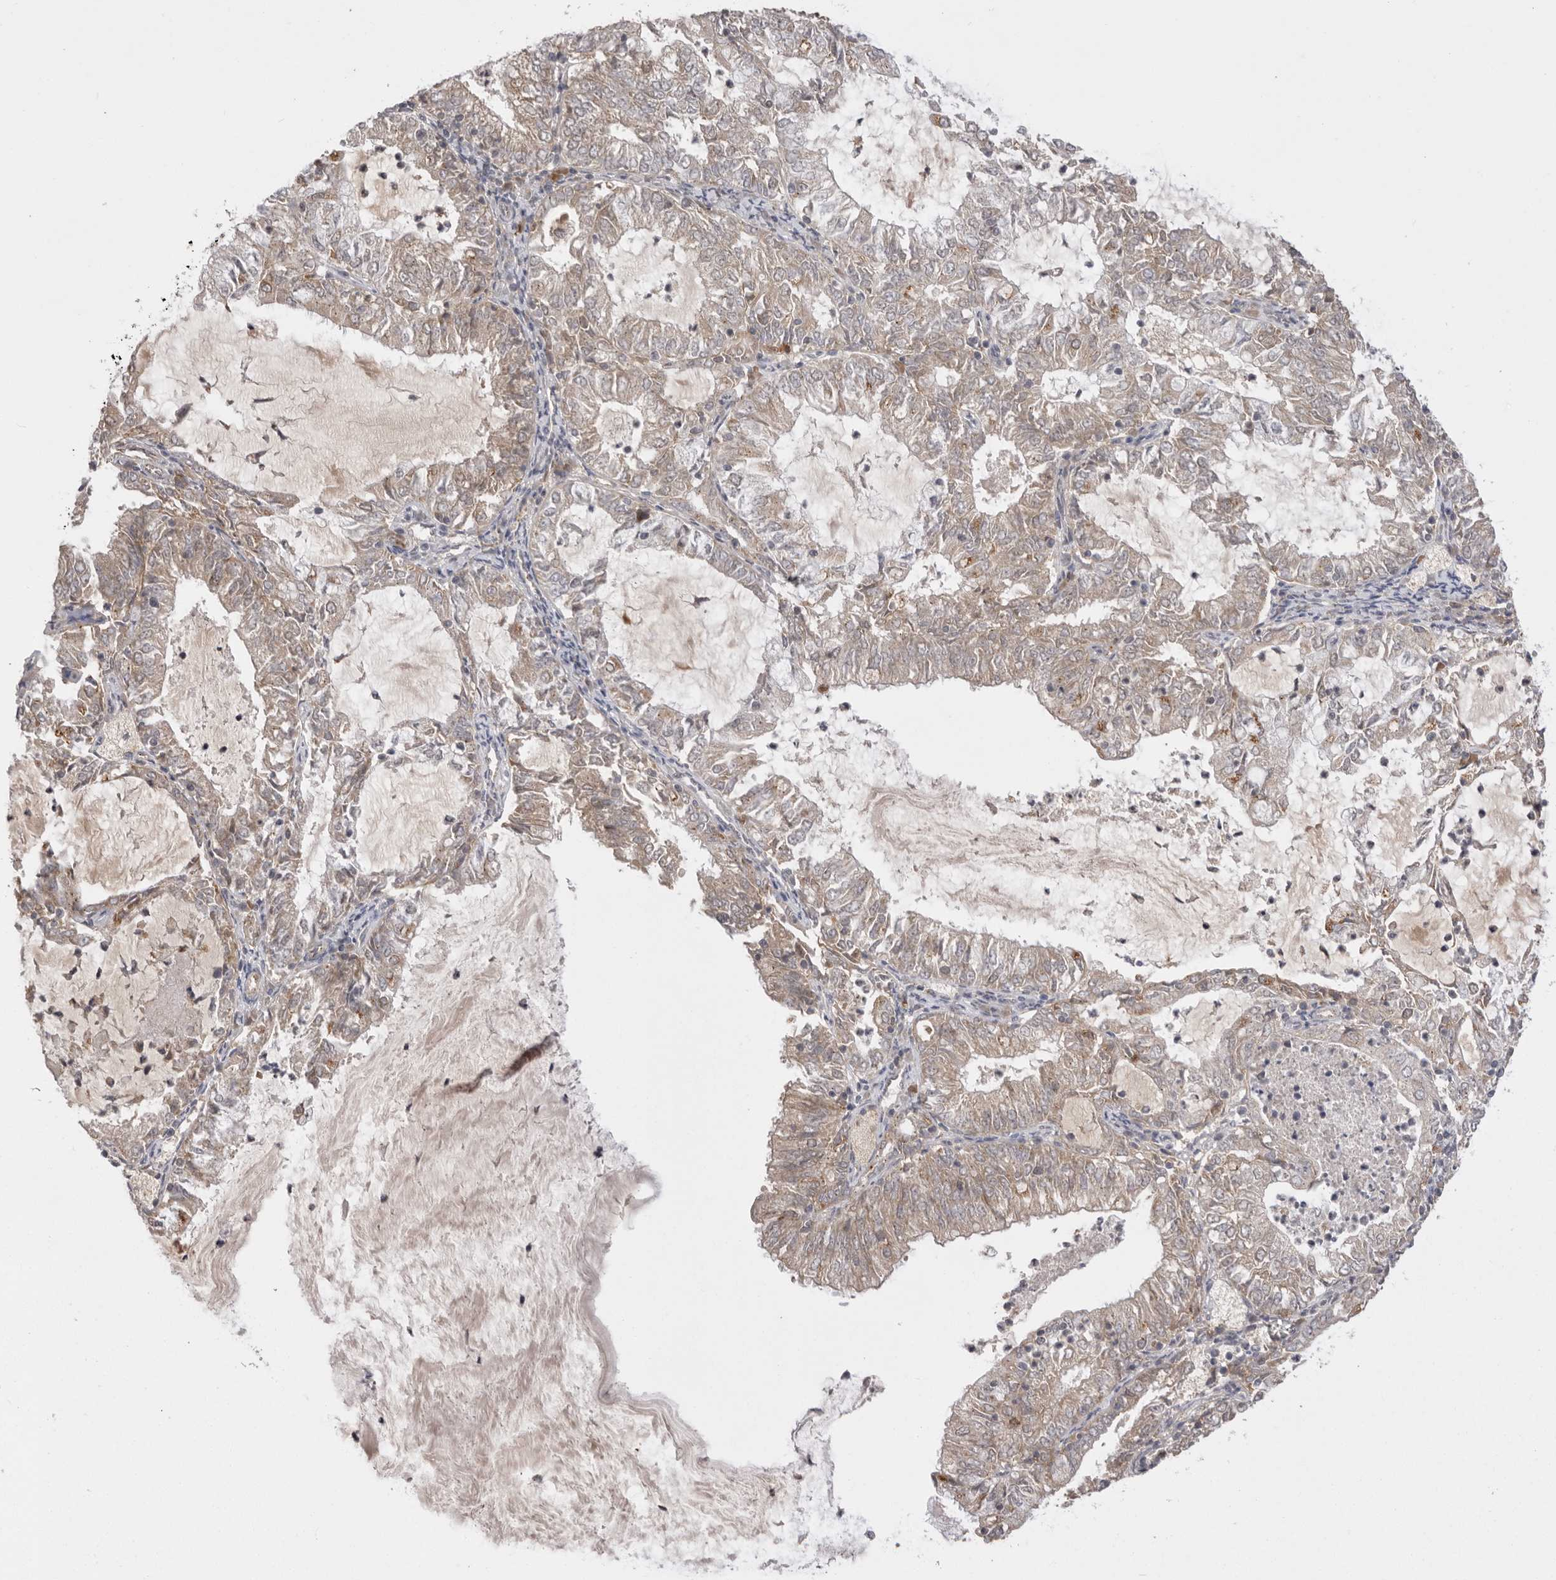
{"staining": {"intensity": "weak", "quantity": ">75%", "location": "cytoplasmic/membranous"}, "tissue": "endometrial cancer", "cell_type": "Tumor cells", "image_type": "cancer", "snomed": [{"axis": "morphology", "description": "Adenocarcinoma, NOS"}, {"axis": "topography", "description": "Endometrium"}], "caption": "This image exhibits endometrial cancer (adenocarcinoma) stained with immunohistochemistry to label a protein in brown. The cytoplasmic/membranous of tumor cells show weak positivity for the protein. Nuclei are counter-stained blue.", "gene": "TLR3", "patient": {"sex": "female", "age": 57}}